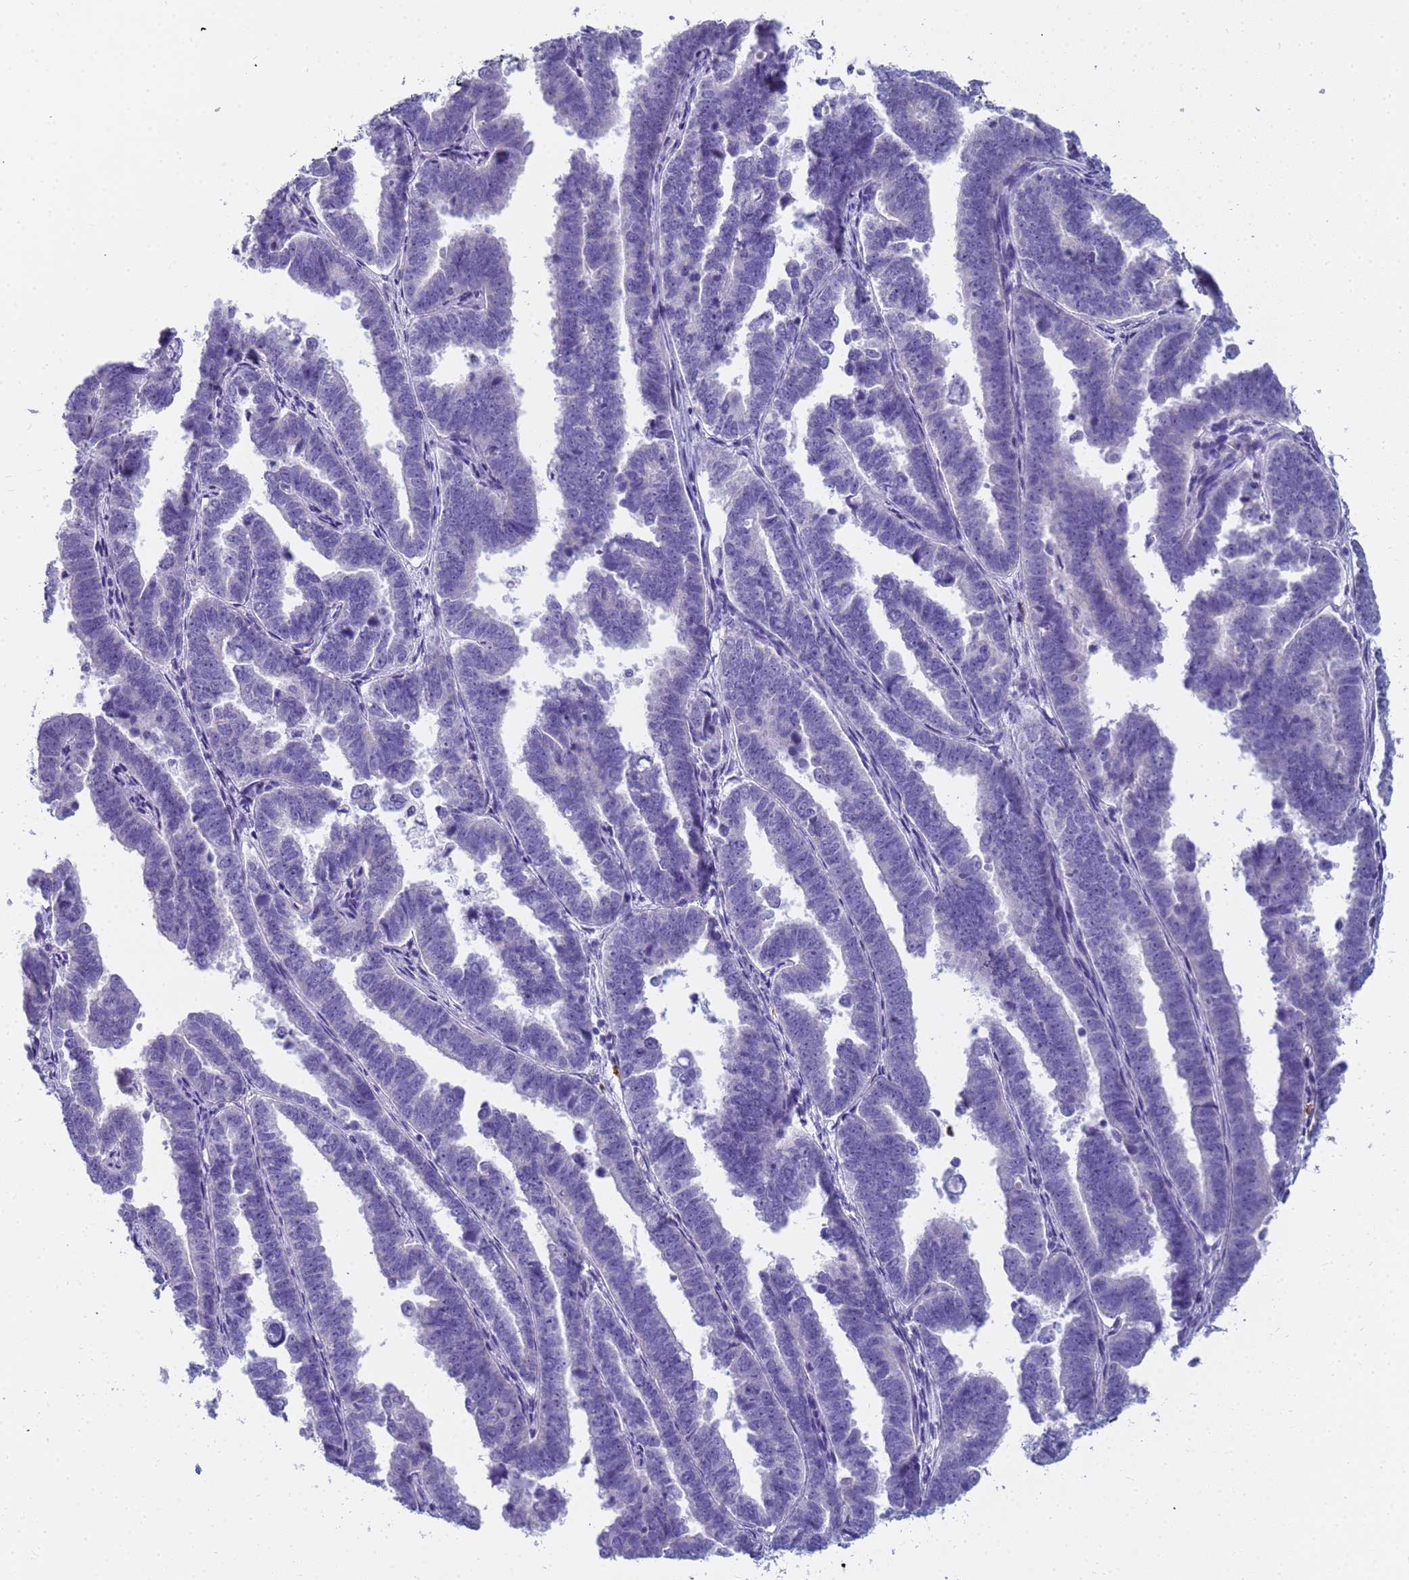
{"staining": {"intensity": "negative", "quantity": "none", "location": "none"}, "tissue": "endometrial cancer", "cell_type": "Tumor cells", "image_type": "cancer", "snomed": [{"axis": "morphology", "description": "Adenocarcinoma, NOS"}, {"axis": "topography", "description": "Endometrium"}], "caption": "Protein analysis of endometrial adenocarcinoma reveals no significant staining in tumor cells.", "gene": "RNASE2", "patient": {"sex": "female", "age": 75}}